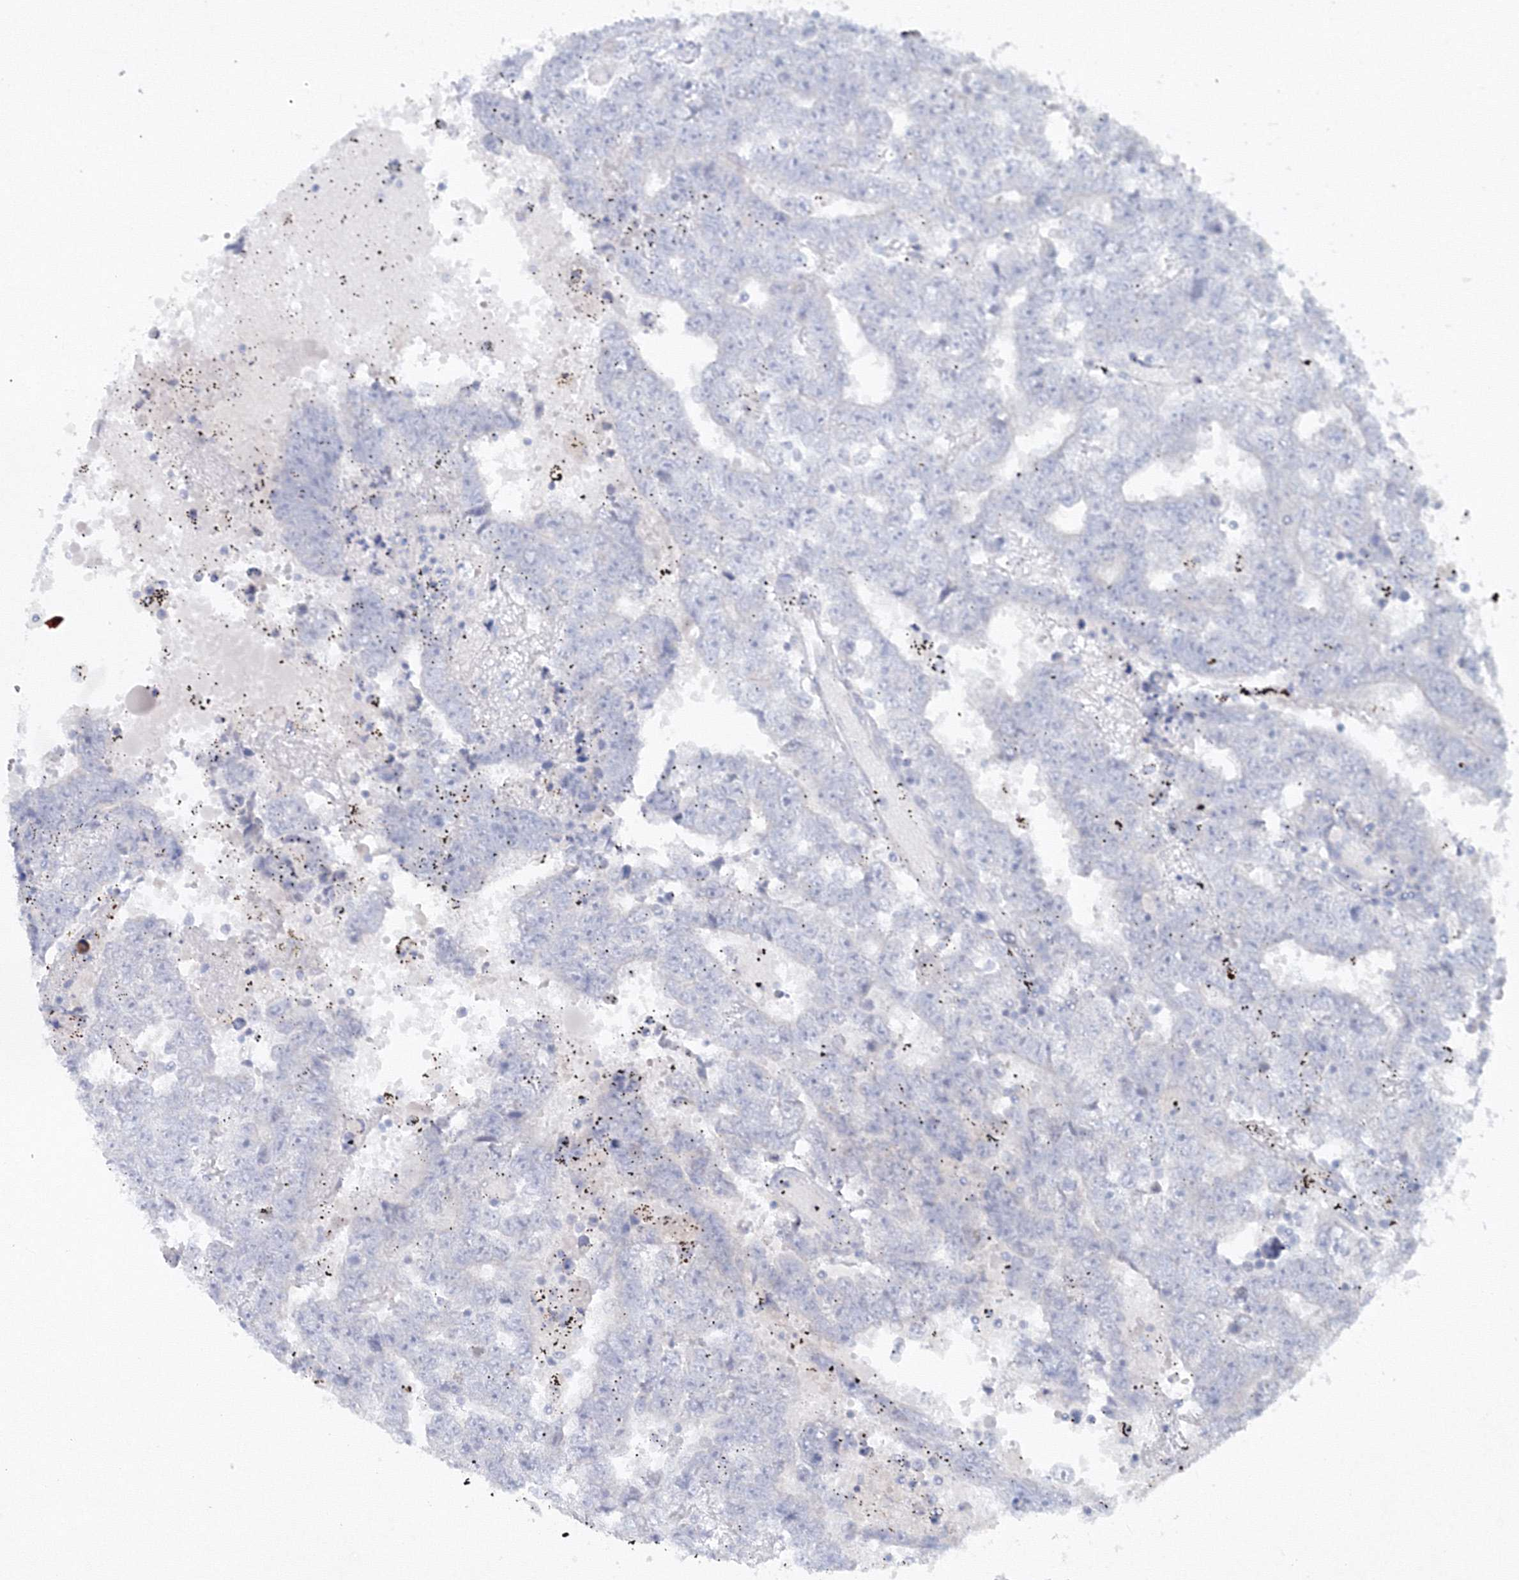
{"staining": {"intensity": "negative", "quantity": "none", "location": "none"}, "tissue": "testis cancer", "cell_type": "Tumor cells", "image_type": "cancer", "snomed": [{"axis": "morphology", "description": "Carcinoma, Embryonal, NOS"}, {"axis": "topography", "description": "Testis"}], "caption": "Testis cancer stained for a protein using immunohistochemistry (IHC) reveals no staining tumor cells.", "gene": "GCKR", "patient": {"sex": "male", "age": 25}}